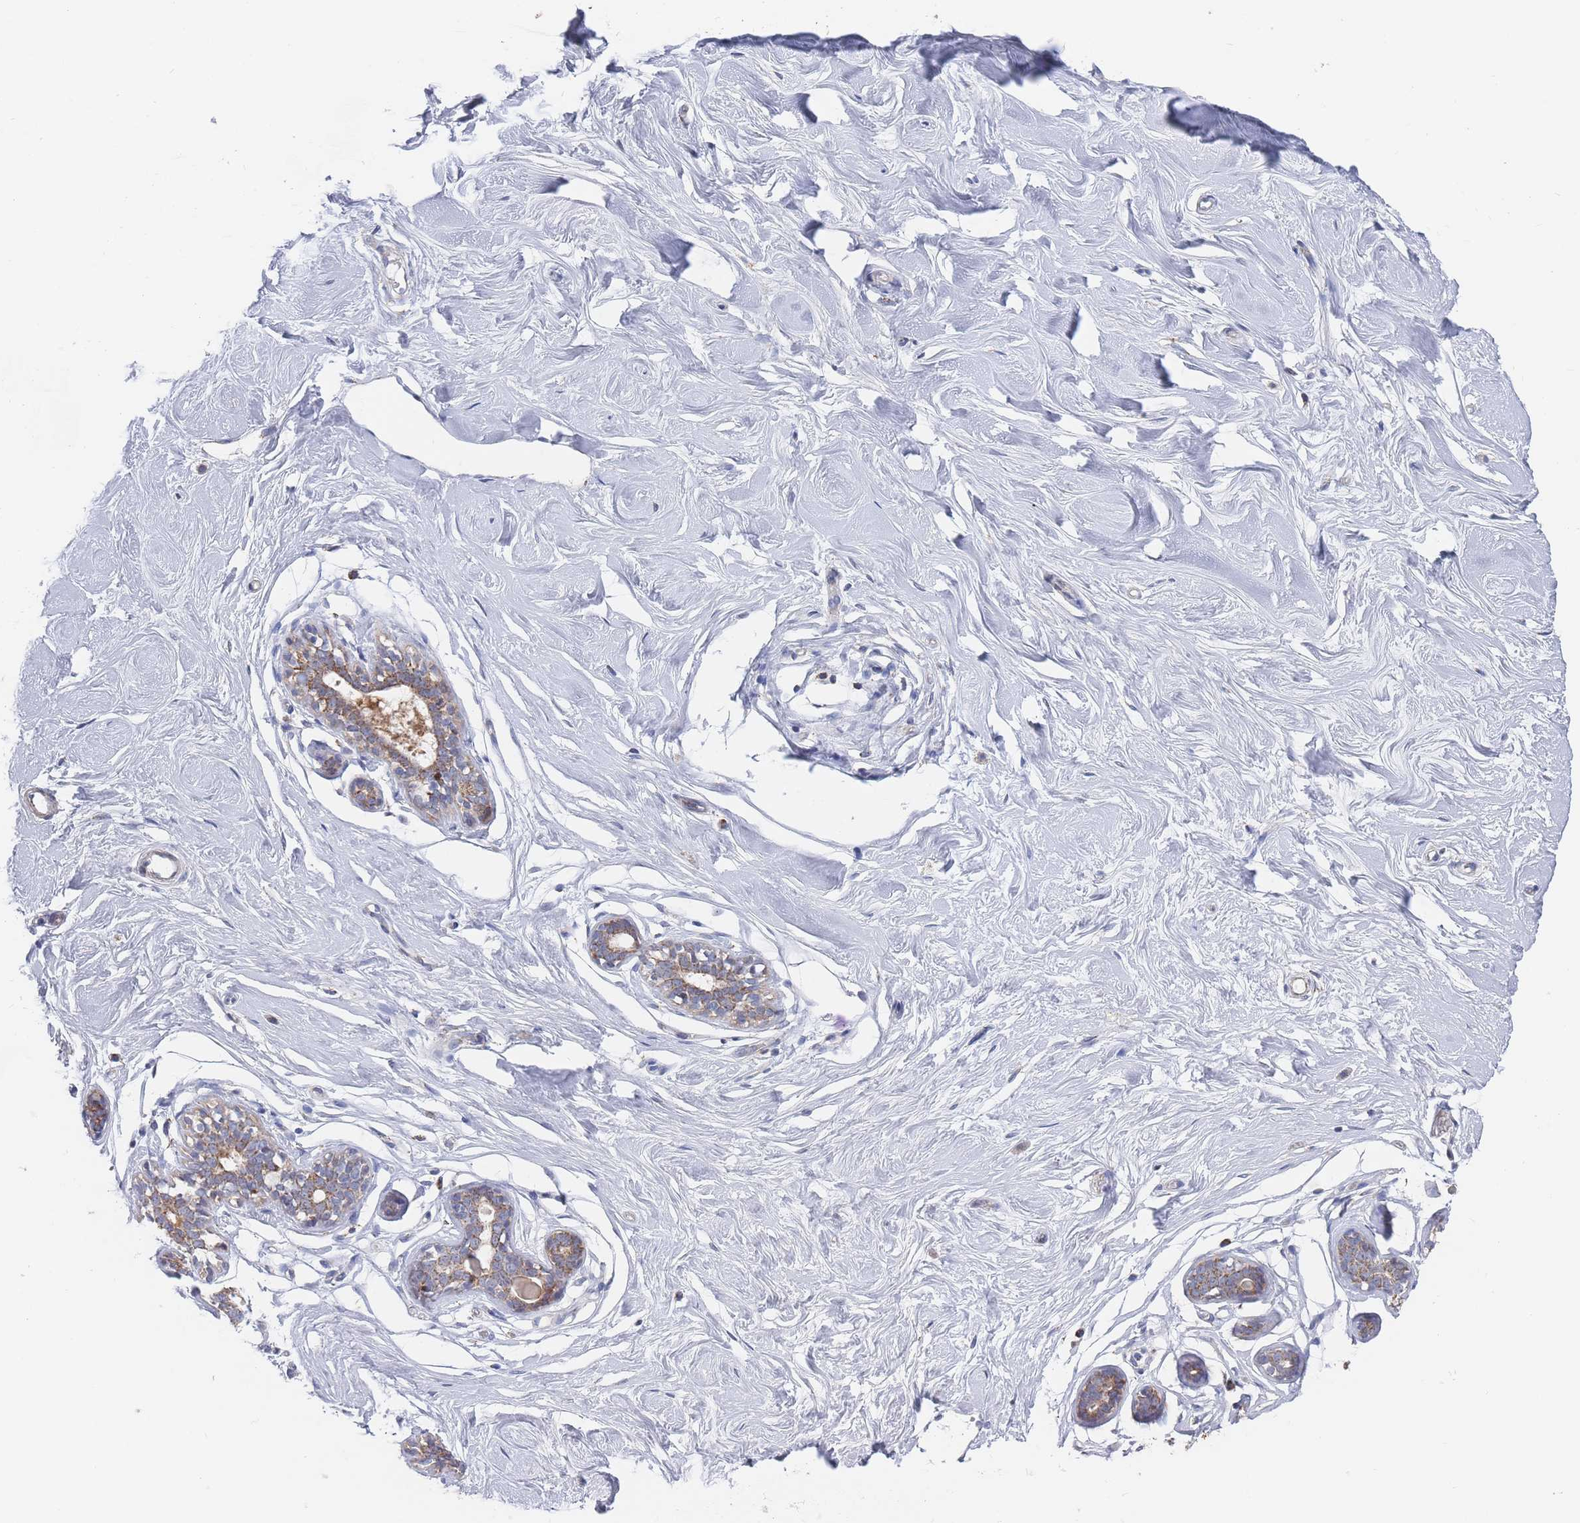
{"staining": {"intensity": "negative", "quantity": "none", "location": "none"}, "tissue": "breast", "cell_type": "Adipocytes", "image_type": "normal", "snomed": [{"axis": "morphology", "description": "Normal tissue, NOS"}, {"axis": "topography", "description": "Breast"}], "caption": "Image shows no protein expression in adipocytes of benign breast. (DAB (3,3'-diaminobenzidine) immunohistochemistry (IHC) visualized using brightfield microscopy, high magnification).", "gene": "IKZF4", "patient": {"sex": "female", "age": 23}}